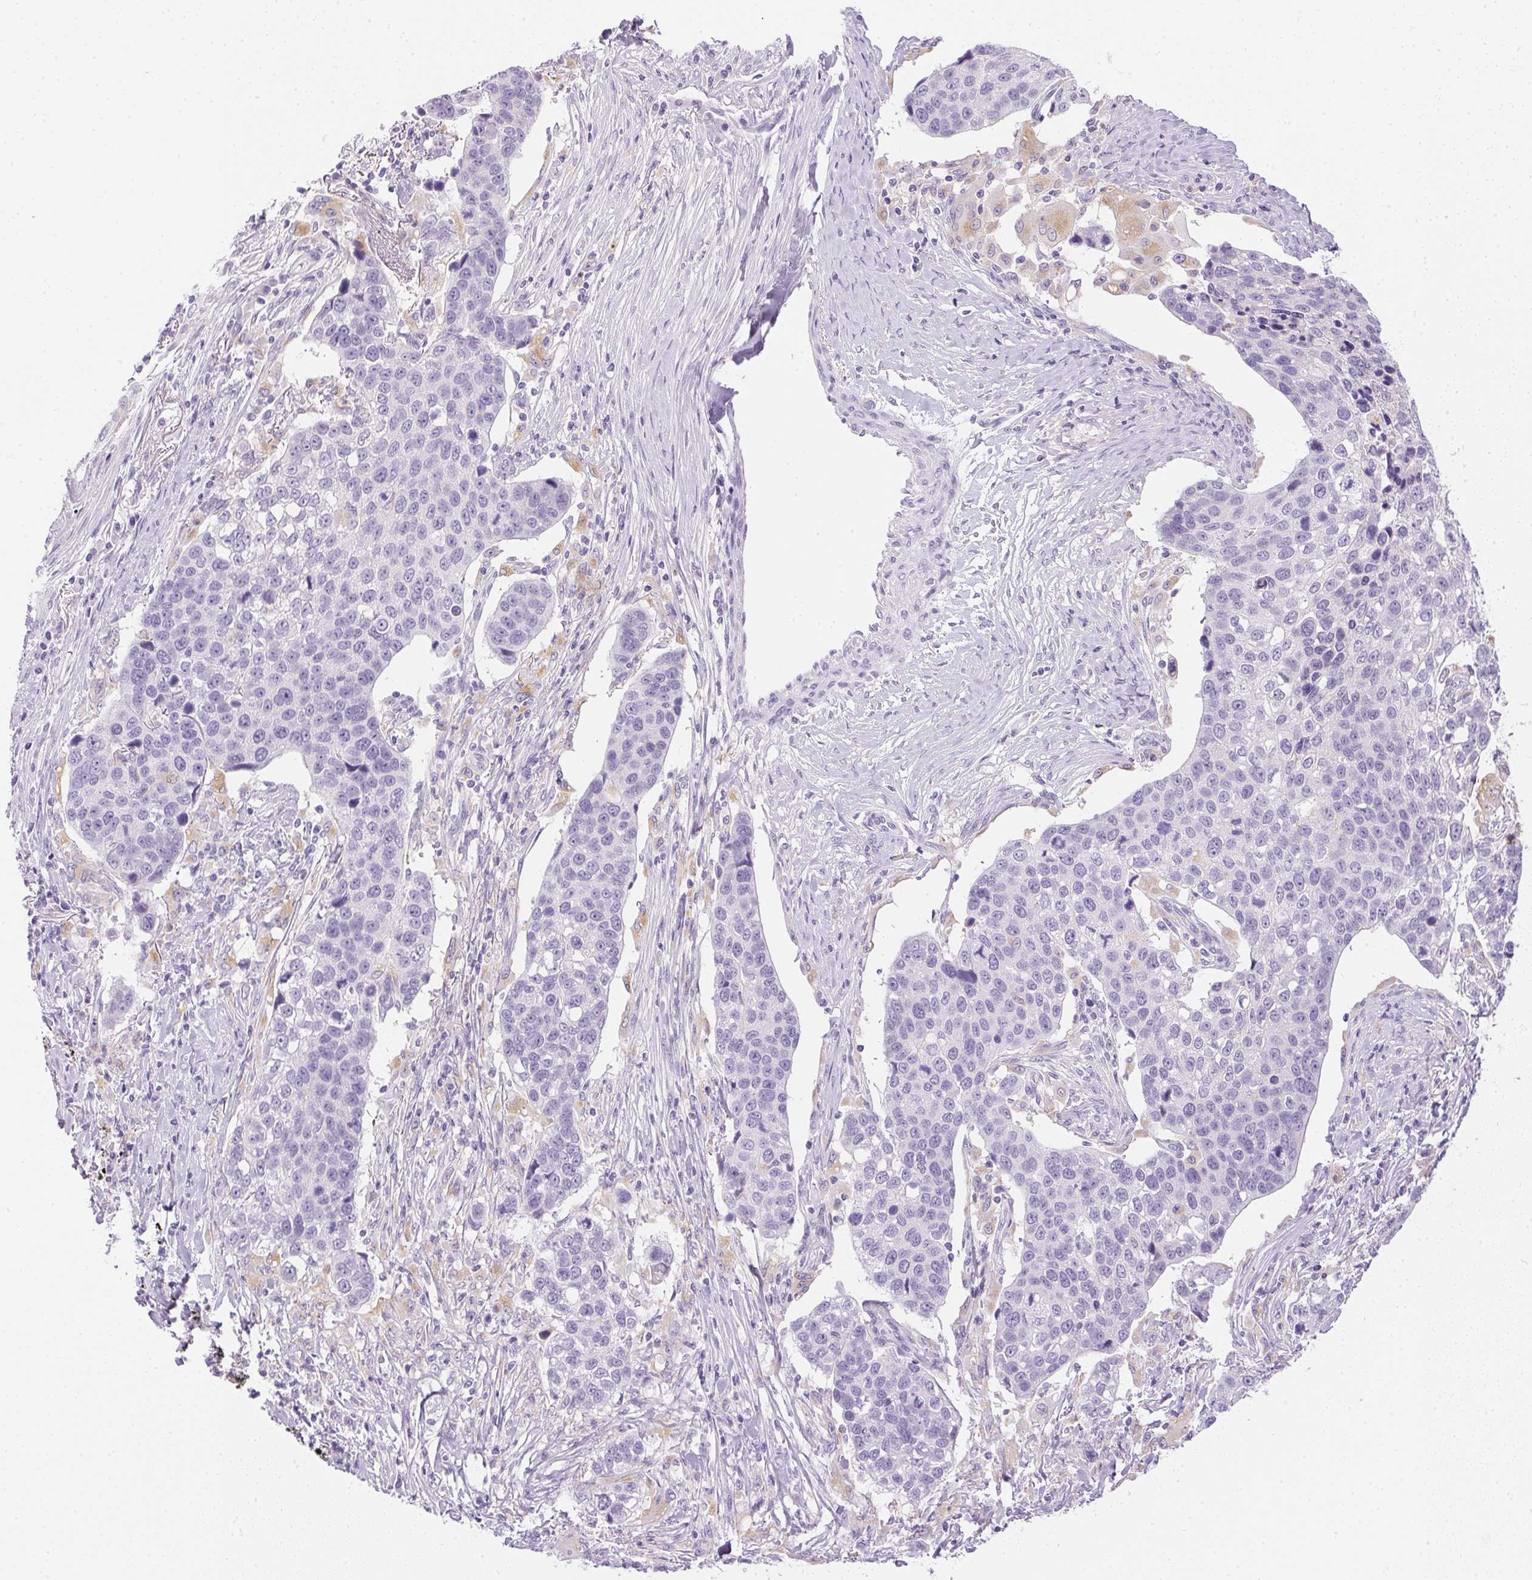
{"staining": {"intensity": "negative", "quantity": "none", "location": "none"}, "tissue": "lung cancer", "cell_type": "Tumor cells", "image_type": "cancer", "snomed": [{"axis": "morphology", "description": "Squamous cell carcinoma, NOS"}, {"axis": "topography", "description": "Lymph node"}, {"axis": "topography", "description": "Lung"}], "caption": "High power microscopy histopathology image of an immunohistochemistry photomicrograph of squamous cell carcinoma (lung), revealing no significant expression in tumor cells.", "gene": "ATP6V1G3", "patient": {"sex": "male", "age": 61}}